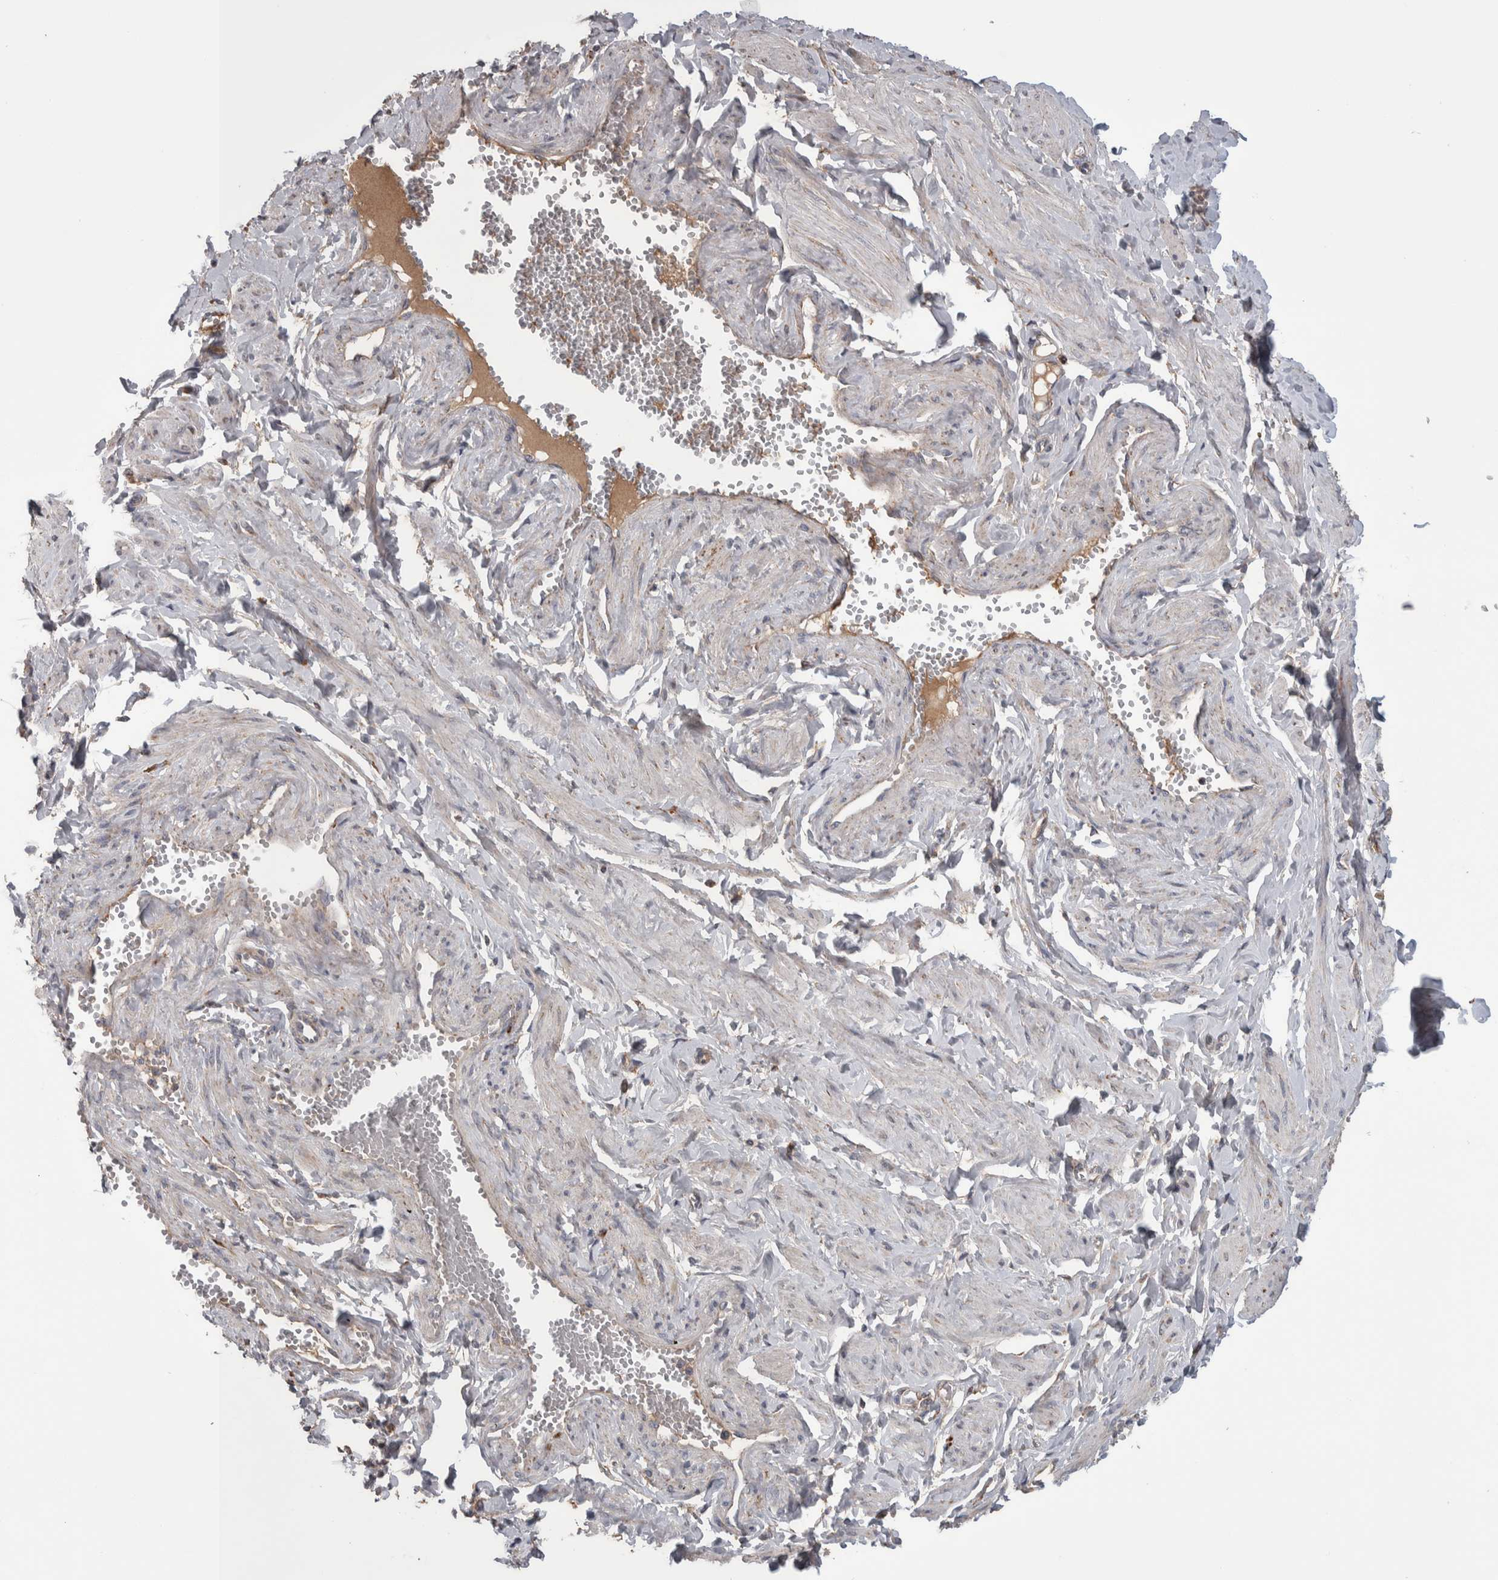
{"staining": {"intensity": "moderate", "quantity": ">75%", "location": "cytoplasmic/membranous"}, "tissue": "adipose tissue", "cell_type": "Adipocytes", "image_type": "normal", "snomed": [{"axis": "morphology", "description": "Normal tissue, NOS"}, {"axis": "topography", "description": "Vascular tissue"}, {"axis": "topography", "description": "Fallopian tube"}, {"axis": "topography", "description": "Ovary"}], "caption": "Protein expression analysis of benign human adipose tissue reveals moderate cytoplasmic/membranous positivity in about >75% of adipocytes. The staining was performed using DAB (3,3'-diaminobenzidine), with brown indicating positive protein expression. Nuclei are stained blue with hematoxylin.", "gene": "SCO1", "patient": {"sex": "female", "age": 67}}